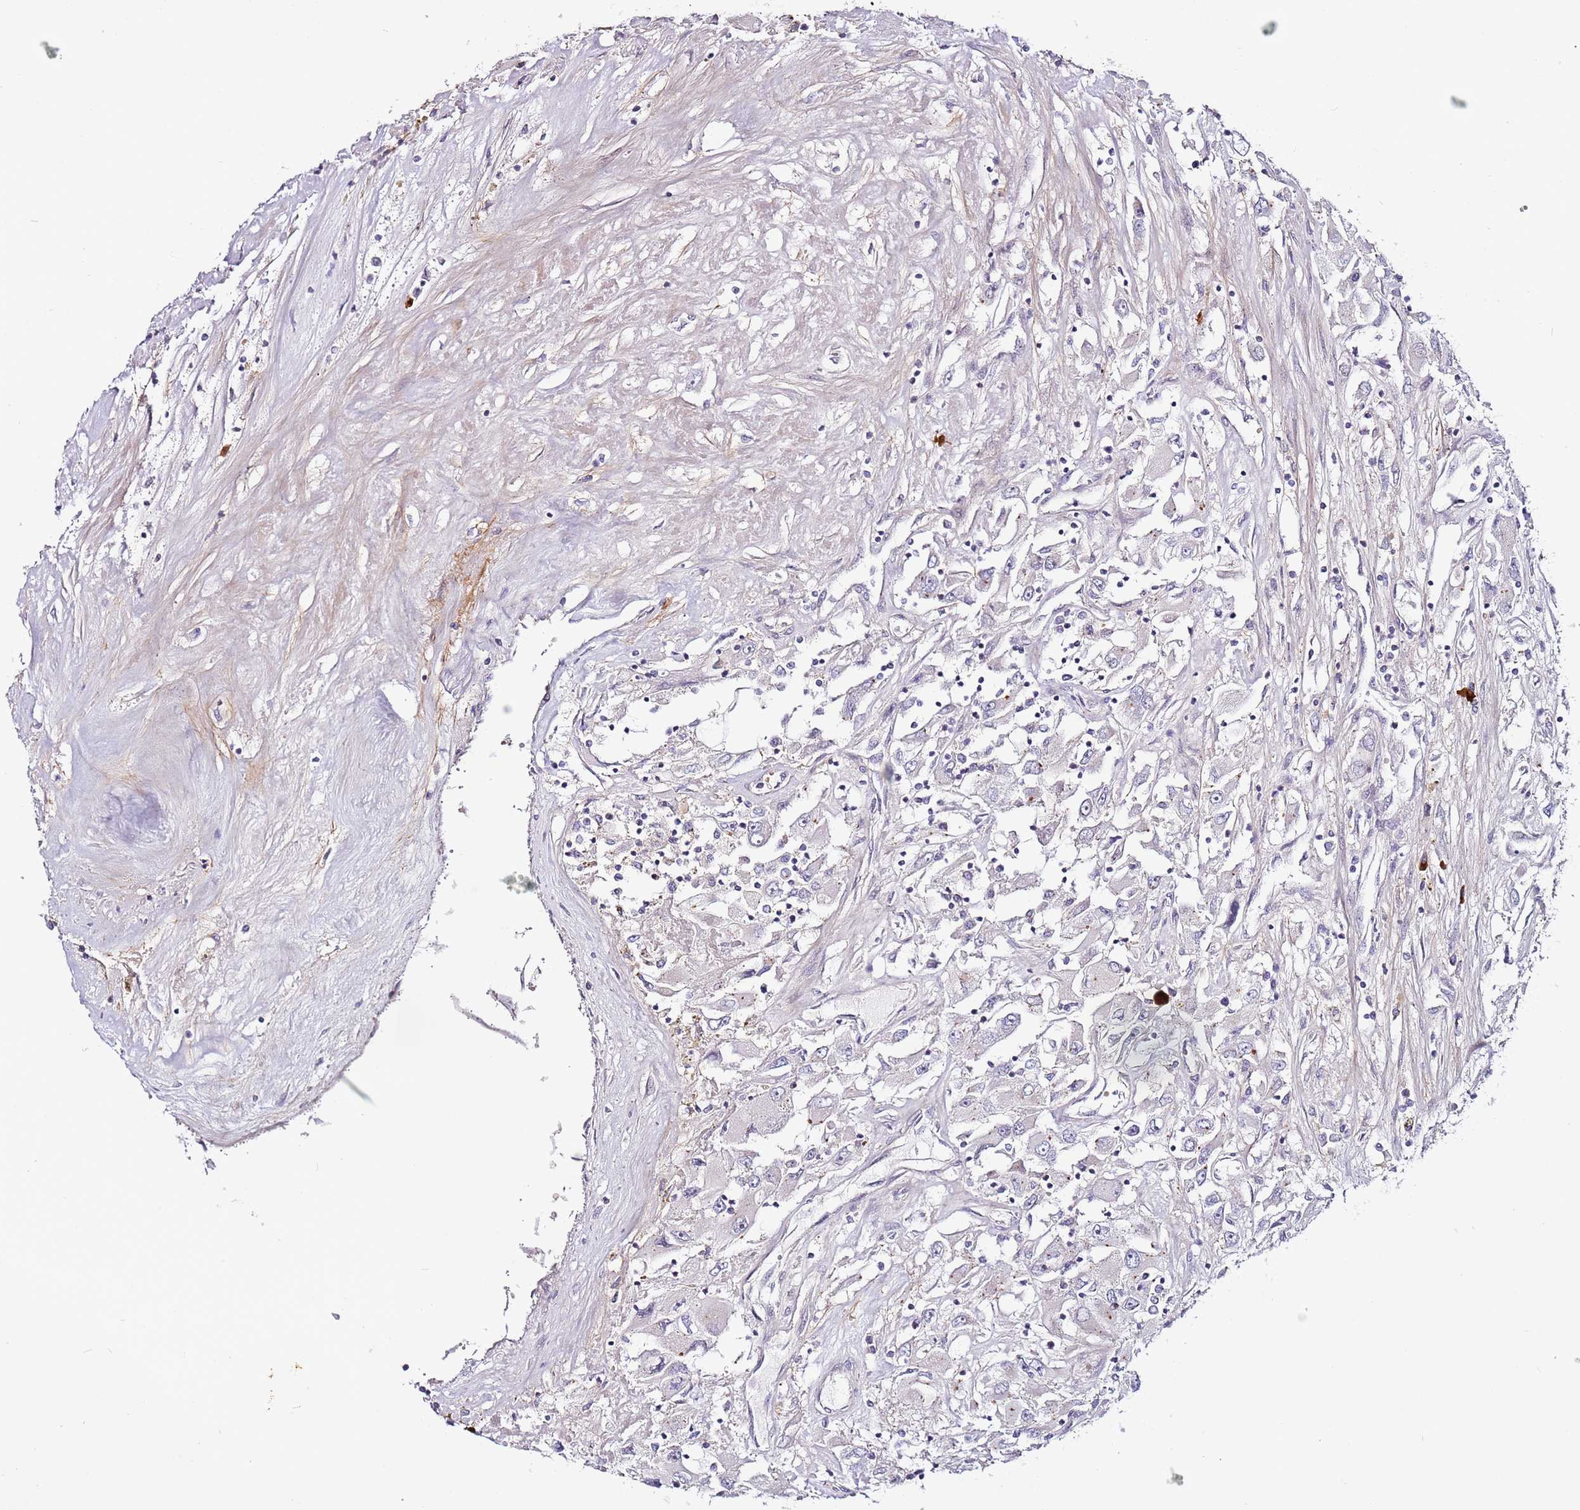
{"staining": {"intensity": "negative", "quantity": "none", "location": "none"}, "tissue": "renal cancer", "cell_type": "Tumor cells", "image_type": "cancer", "snomed": [{"axis": "morphology", "description": "Adenocarcinoma, NOS"}, {"axis": "topography", "description": "Kidney"}], "caption": "Immunohistochemistry (IHC) image of human renal cancer stained for a protein (brown), which exhibits no staining in tumor cells.", "gene": "MTG2", "patient": {"sex": "female", "age": 52}}